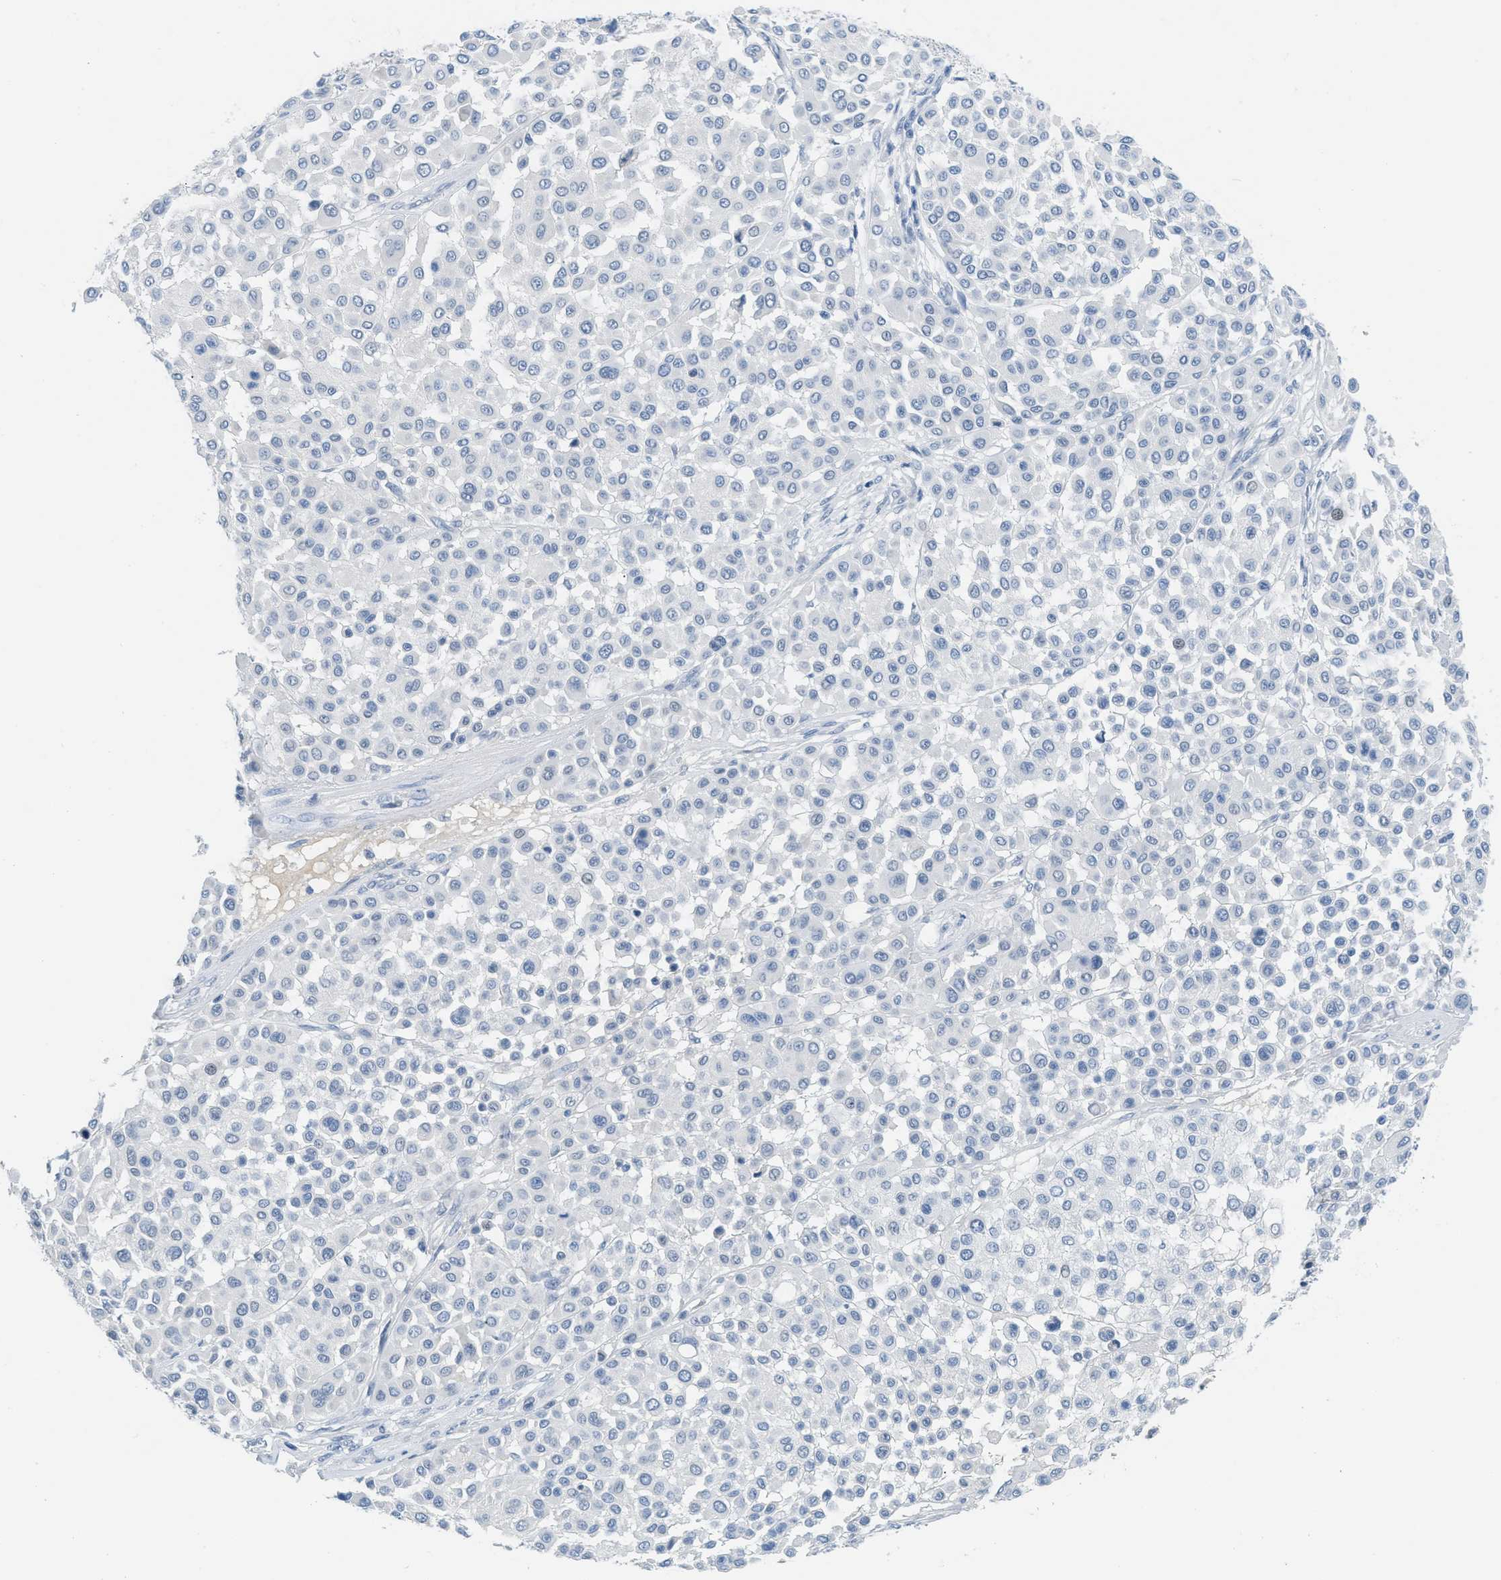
{"staining": {"intensity": "negative", "quantity": "none", "location": "none"}, "tissue": "melanoma", "cell_type": "Tumor cells", "image_type": "cancer", "snomed": [{"axis": "morphology", "description": "Malignant melanoma, Metastatic site"}, {"axis": "topography", "description": "Soft tissue"}], "caption": "Malignant melanoma (metastatic site) was stained to show a protein in brown. There is no significant expression in tumor cells.", "gene": "HSF2", "patient": {"sex": "male", "age": 41}}